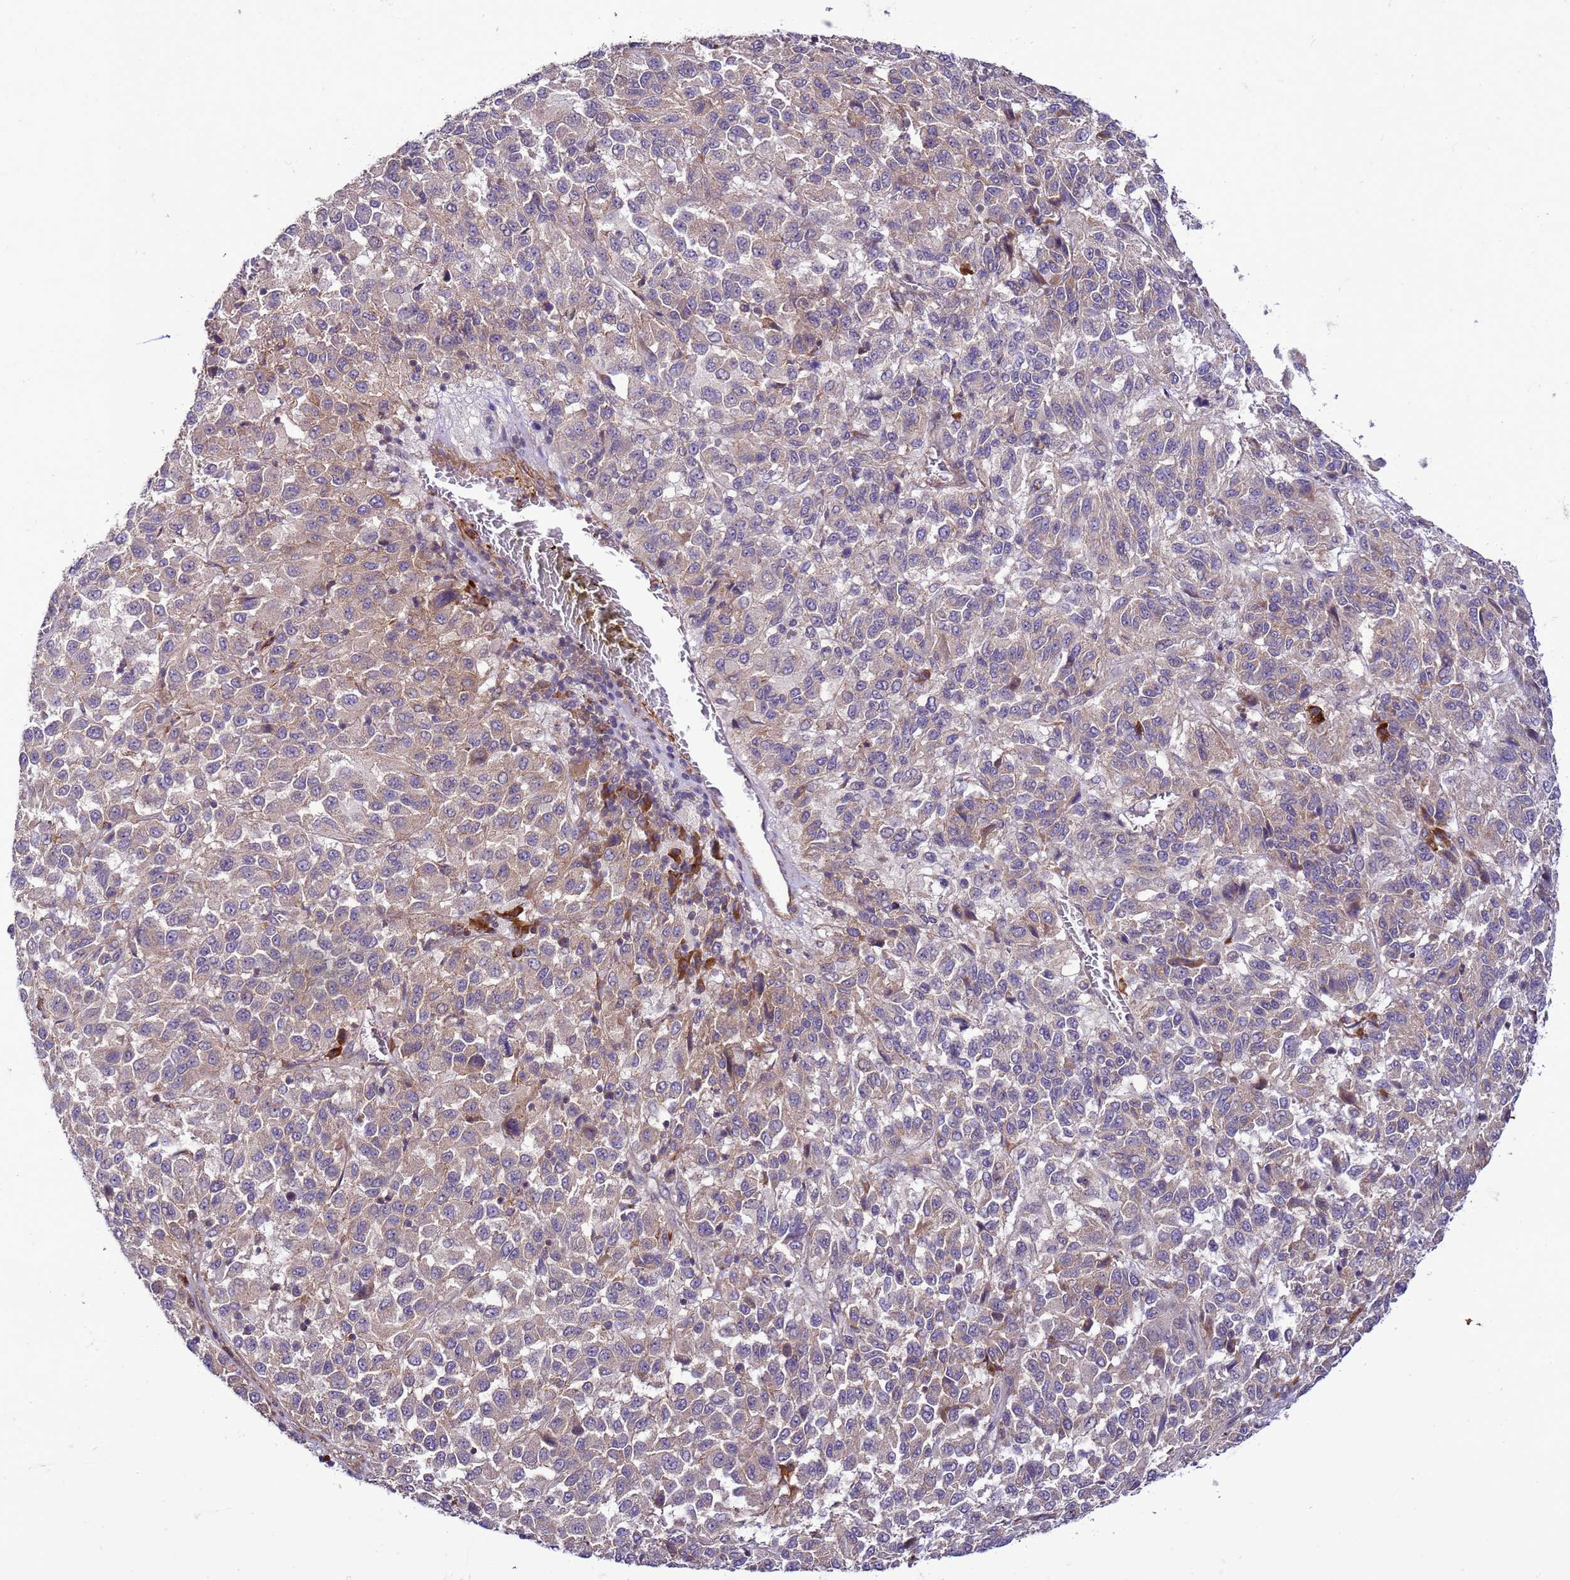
{"staining": {"intensity": "weak", "quantity": "25%-75%", "location": "cytoplasmic/membranous"}, "tissue": "melanoma", "cell_type": "Tumor cells", "image_type": "cancer", "snomed": [{"axis": "morphology", "description": "Malignant melanoma, Metastatic site"}, {"axis": "topography", "description": "Lung"}], "caption": "Malignant melanoma (metastatic site) stained with a brown dye exhibits weak cytoplasmic/membranous positive positivity in about 25%-75% of tumor cells.", "gene": "GEN1", "patient": {"sex": "male", "age": 64}}